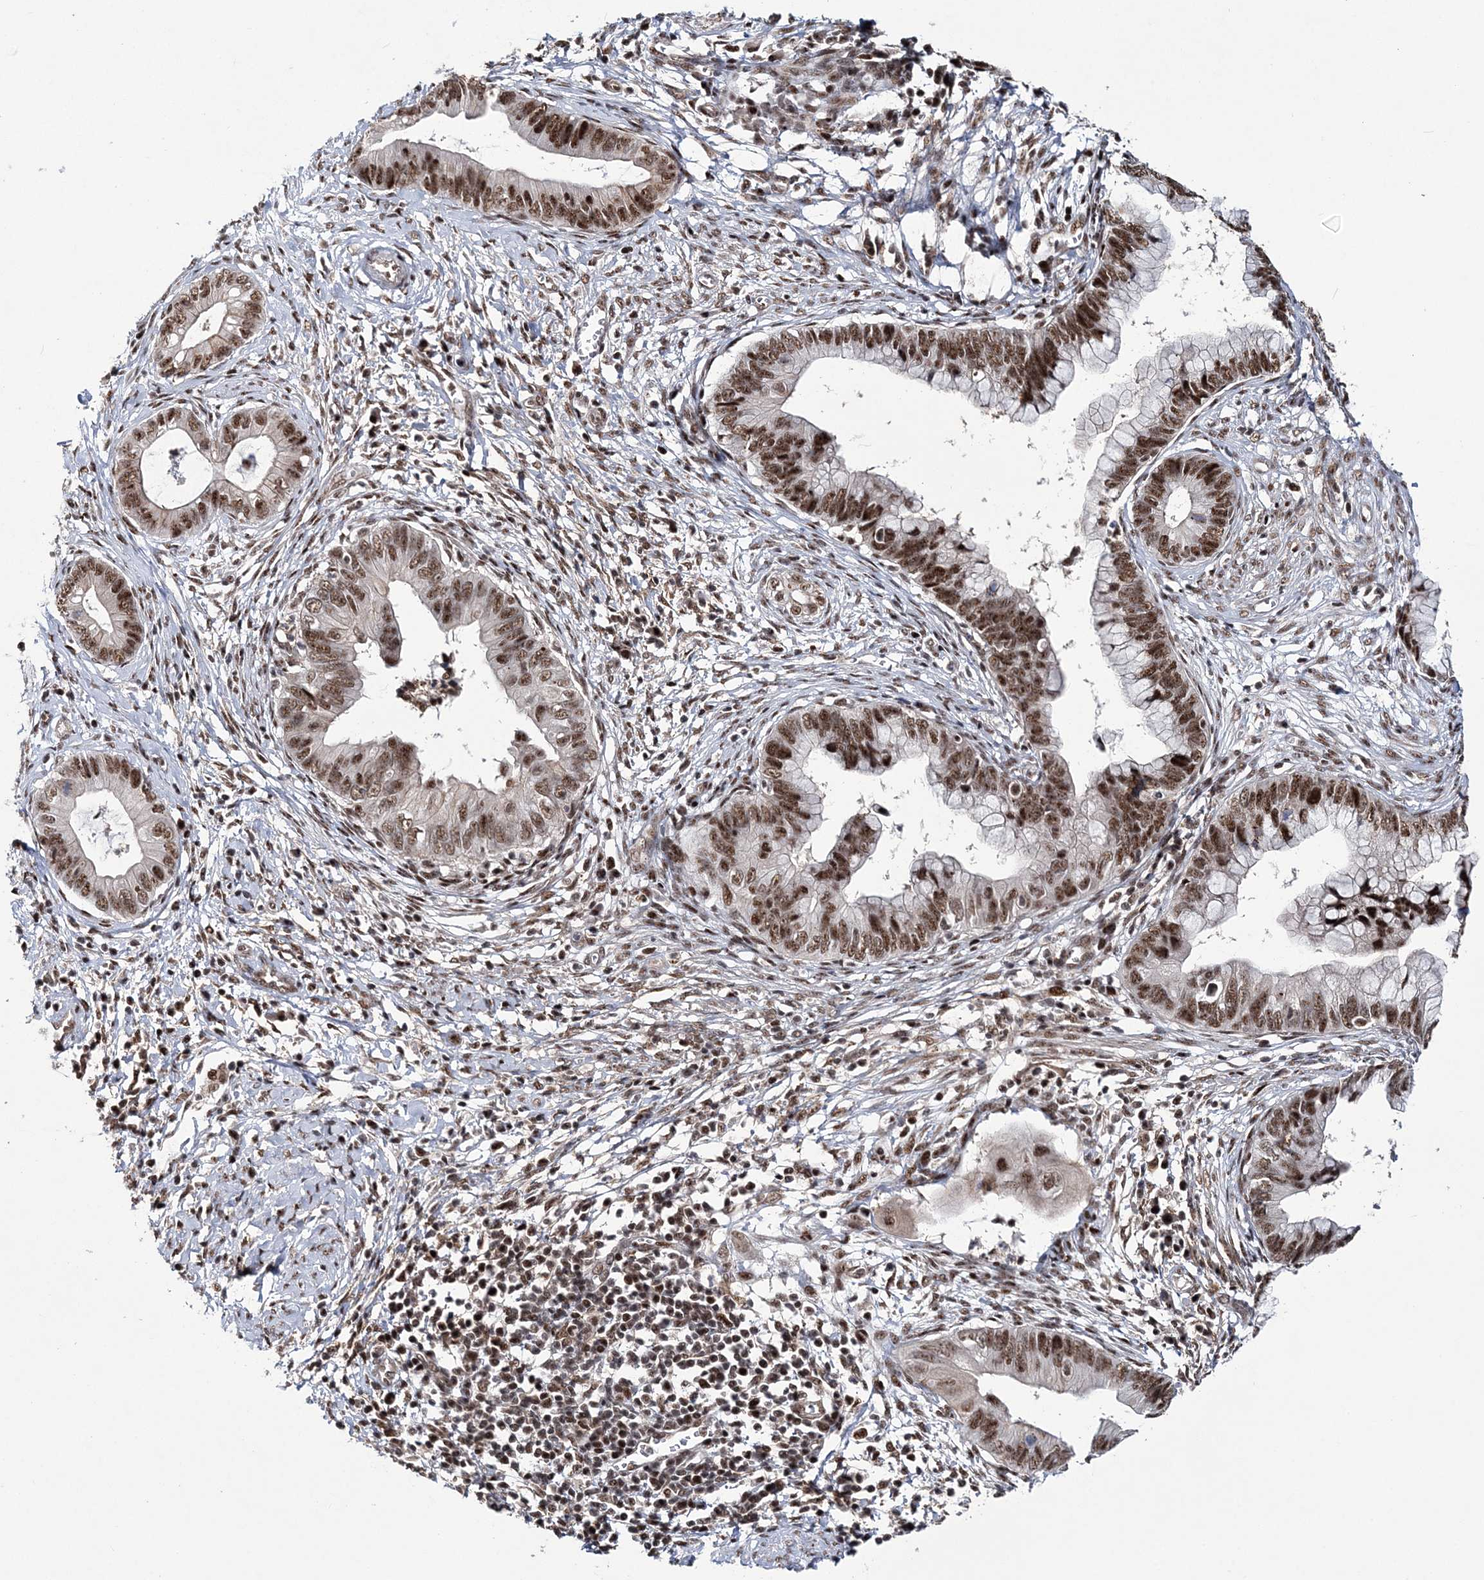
{"staining": {"intensity": "strong", "quantity": ">75%", "location": "nuclear"}, "tissue": "cervical cancer", "cell_type": "Tumor cells", "image_type": "cancer", "snomed": [{"axis": "morphology", "description": "Adenocarcinoma, NOS"}, {"axis": "topography", "description": "Cervix"}], "caption": "Immunohistochemical staining of human cervical cancer reveals strong nuclear protein expression in about >75% of tumor cells. (brown staining indicates protein expression, while blue staining denotes nuclei).", "gene": "TATDN2", "patient": {"sex": "female", "age": 44}}